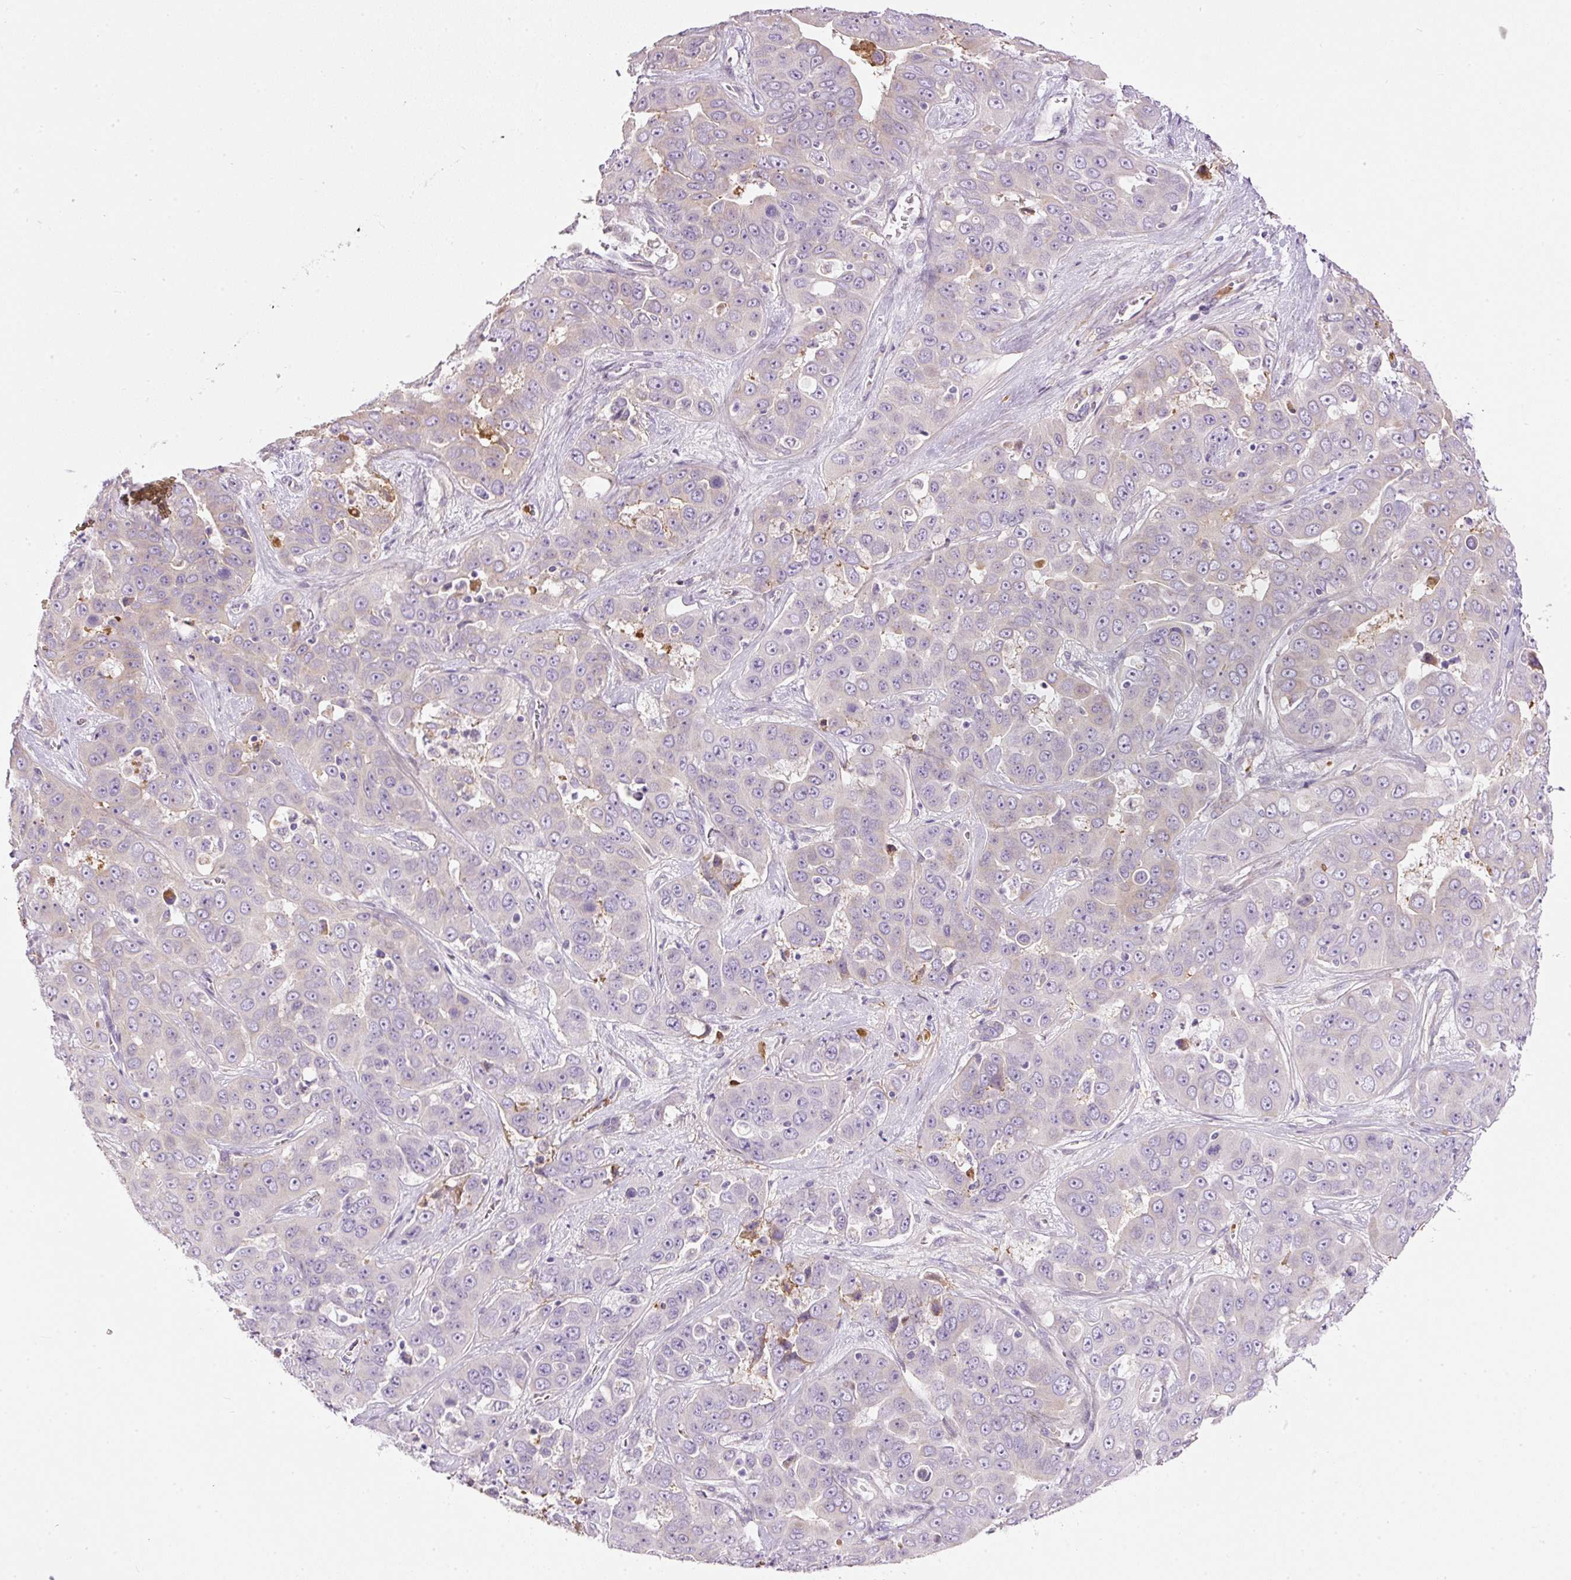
{"staining": {"intensity": "weak", "quantity": "<25%", "location": "cytoplasmic/membranous"}, "tissue": "liver cancer", "cell_type": "Tumor cells", "image_type": "cancer", "snomed": [{"axis": "morphology", "description": "Cholangiocarcinoma"}, {"axis": "topography", "description": "Liver"}], "caption": "Immunohistochemical staining of liver cholangiocarcinoma exhibits no significant positivity in tumor cells. (Stains: DAB immunohistochemistry (IHC) with hematoxylin counter stain, Microscopy: brightfield microscopy at high magnification).", "gene": "KPNA5", "patient": {"sex": "female", "age": 52}}